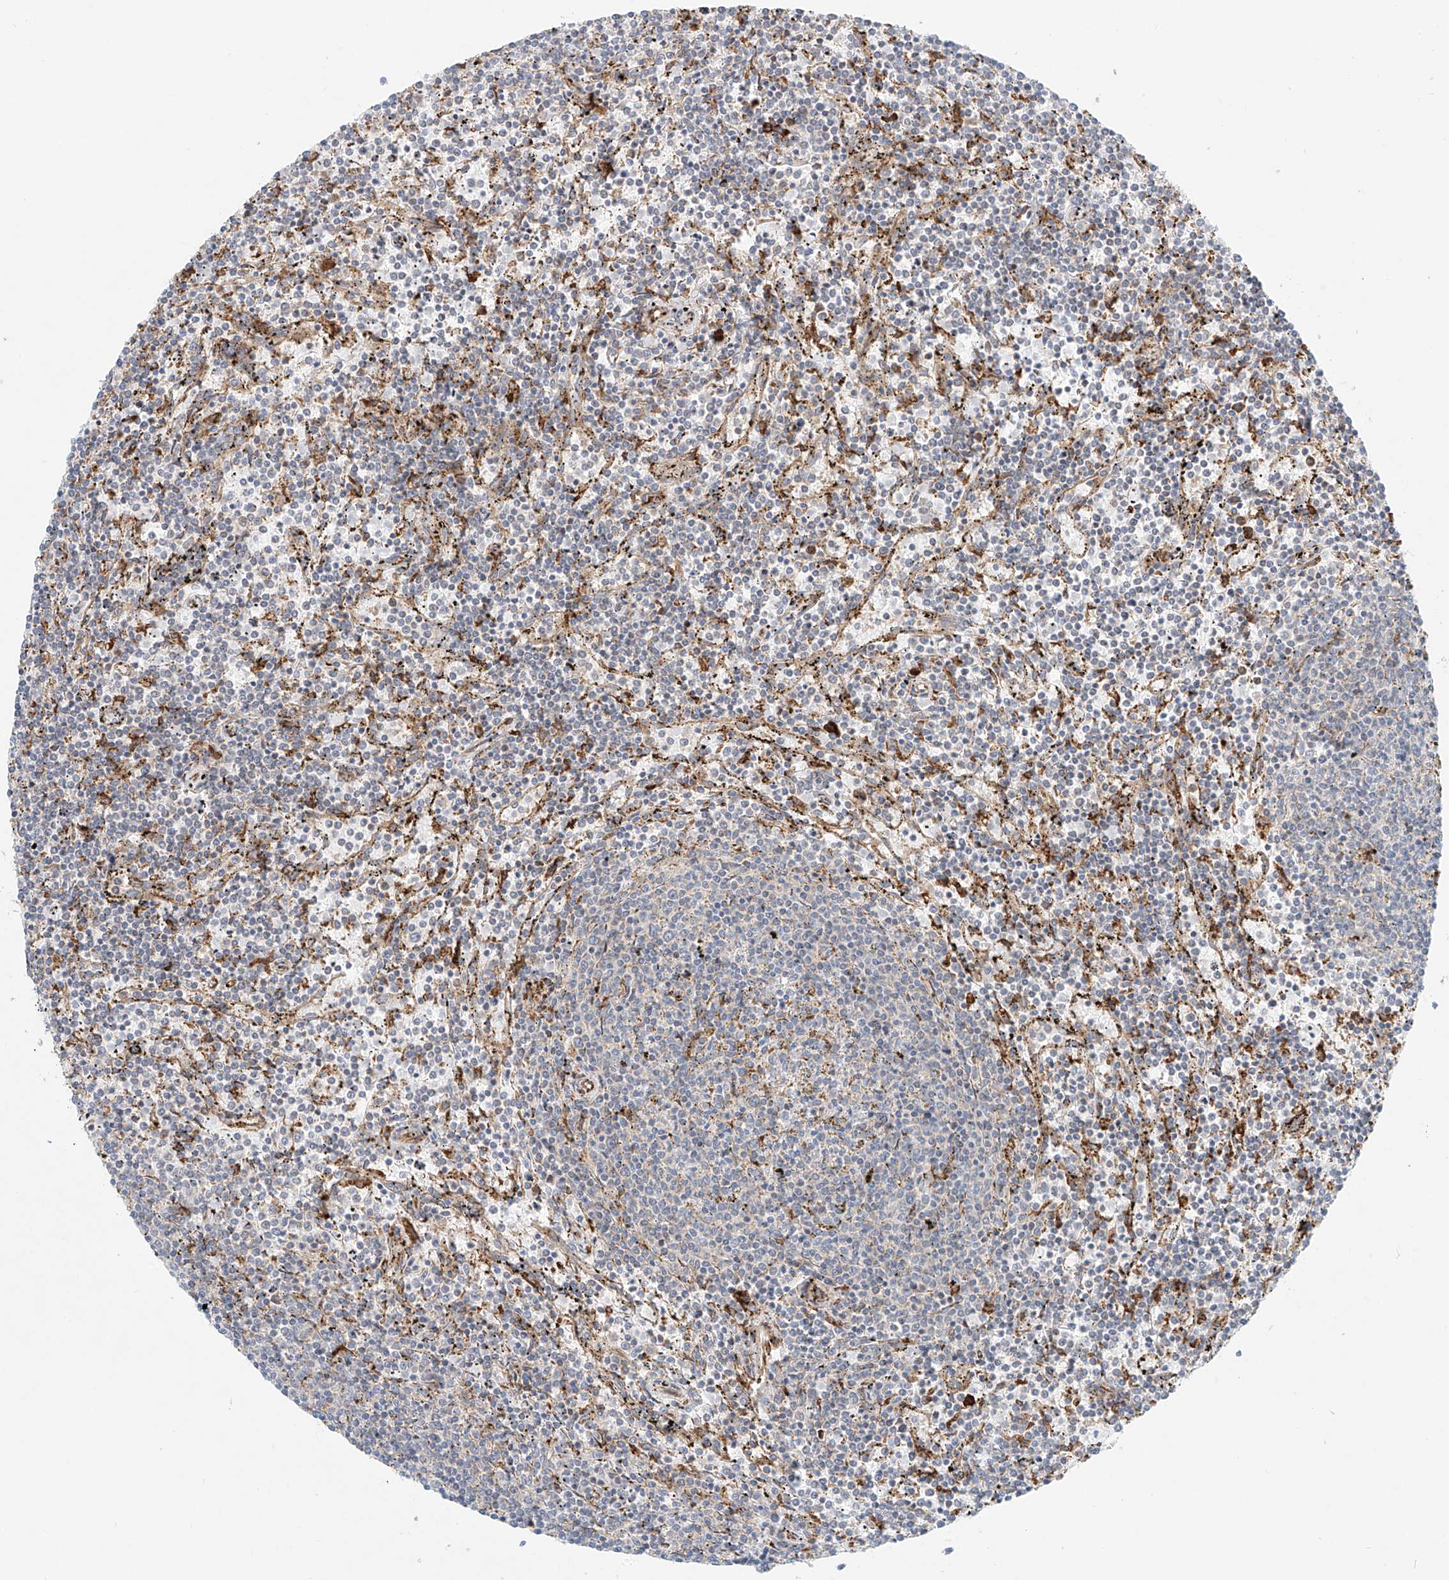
{"staining": {"intensity": "negative", "quantity": "none", "location": "none"}, "tissue": "lymphoma", "cell_type": "Tumor cells", "image_type": "cancer", "snomed": [{"axis": "morphology", "description": "Malignant lymphoma, non-Hodgkin's type, Low grade"}, {"axis": "topography", "description": "Spleen"}], "caption": "The histopathology image demonstrates no staining of tumor cells in lymphoma. The staining is performed using DAB (3,3'-diaminobenzidine) brown chromogen with nuclei counter-stained in using hematoxylin.", "gene": "EIPR1", "patient": {"sex": "female", "age": 50}}